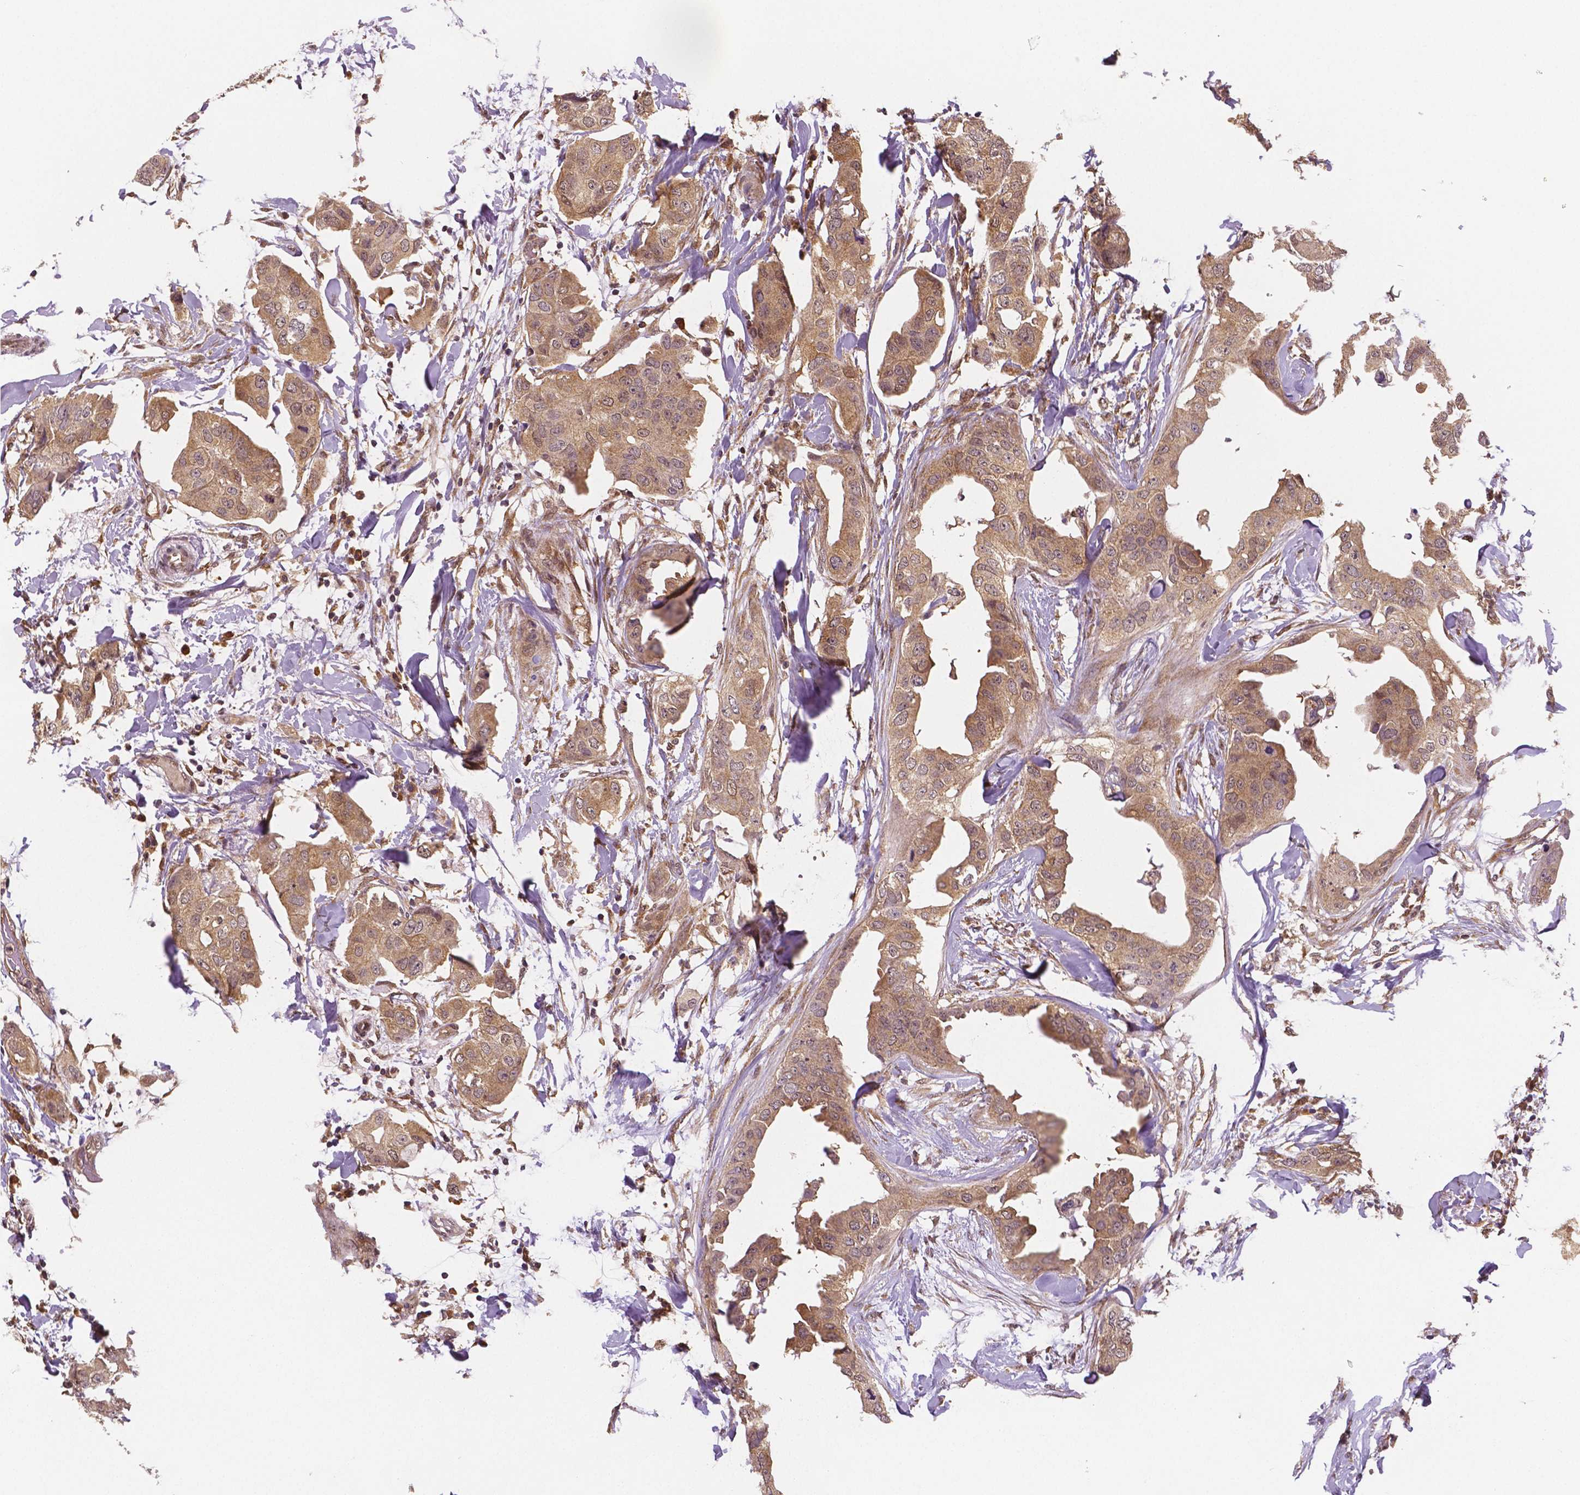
{"staining": {"intensity": "moderate", "quantity": ">75%", "location": "cytoplasmic/membranous,nuclear"}, "tissue": "breast cancer", "cell_type": "Tumor cells", "image_type": "cancer", "snomed": [{"axis": "morphology", "description": "Normal tissue, NOS"}, {"axis": "morphology", "description": "Duct carcinoma"}, {"axis": "topography", "description": "Breast"}], "caption": "The photomicrograph displays a brown stain indicating the presence of a protein in the cytoplasmic/membranous and nuclear of tumor cells in breast intraductal carcinoma.", "gene": "STAT3", "patient": {"sex": "female", "age": 40}}